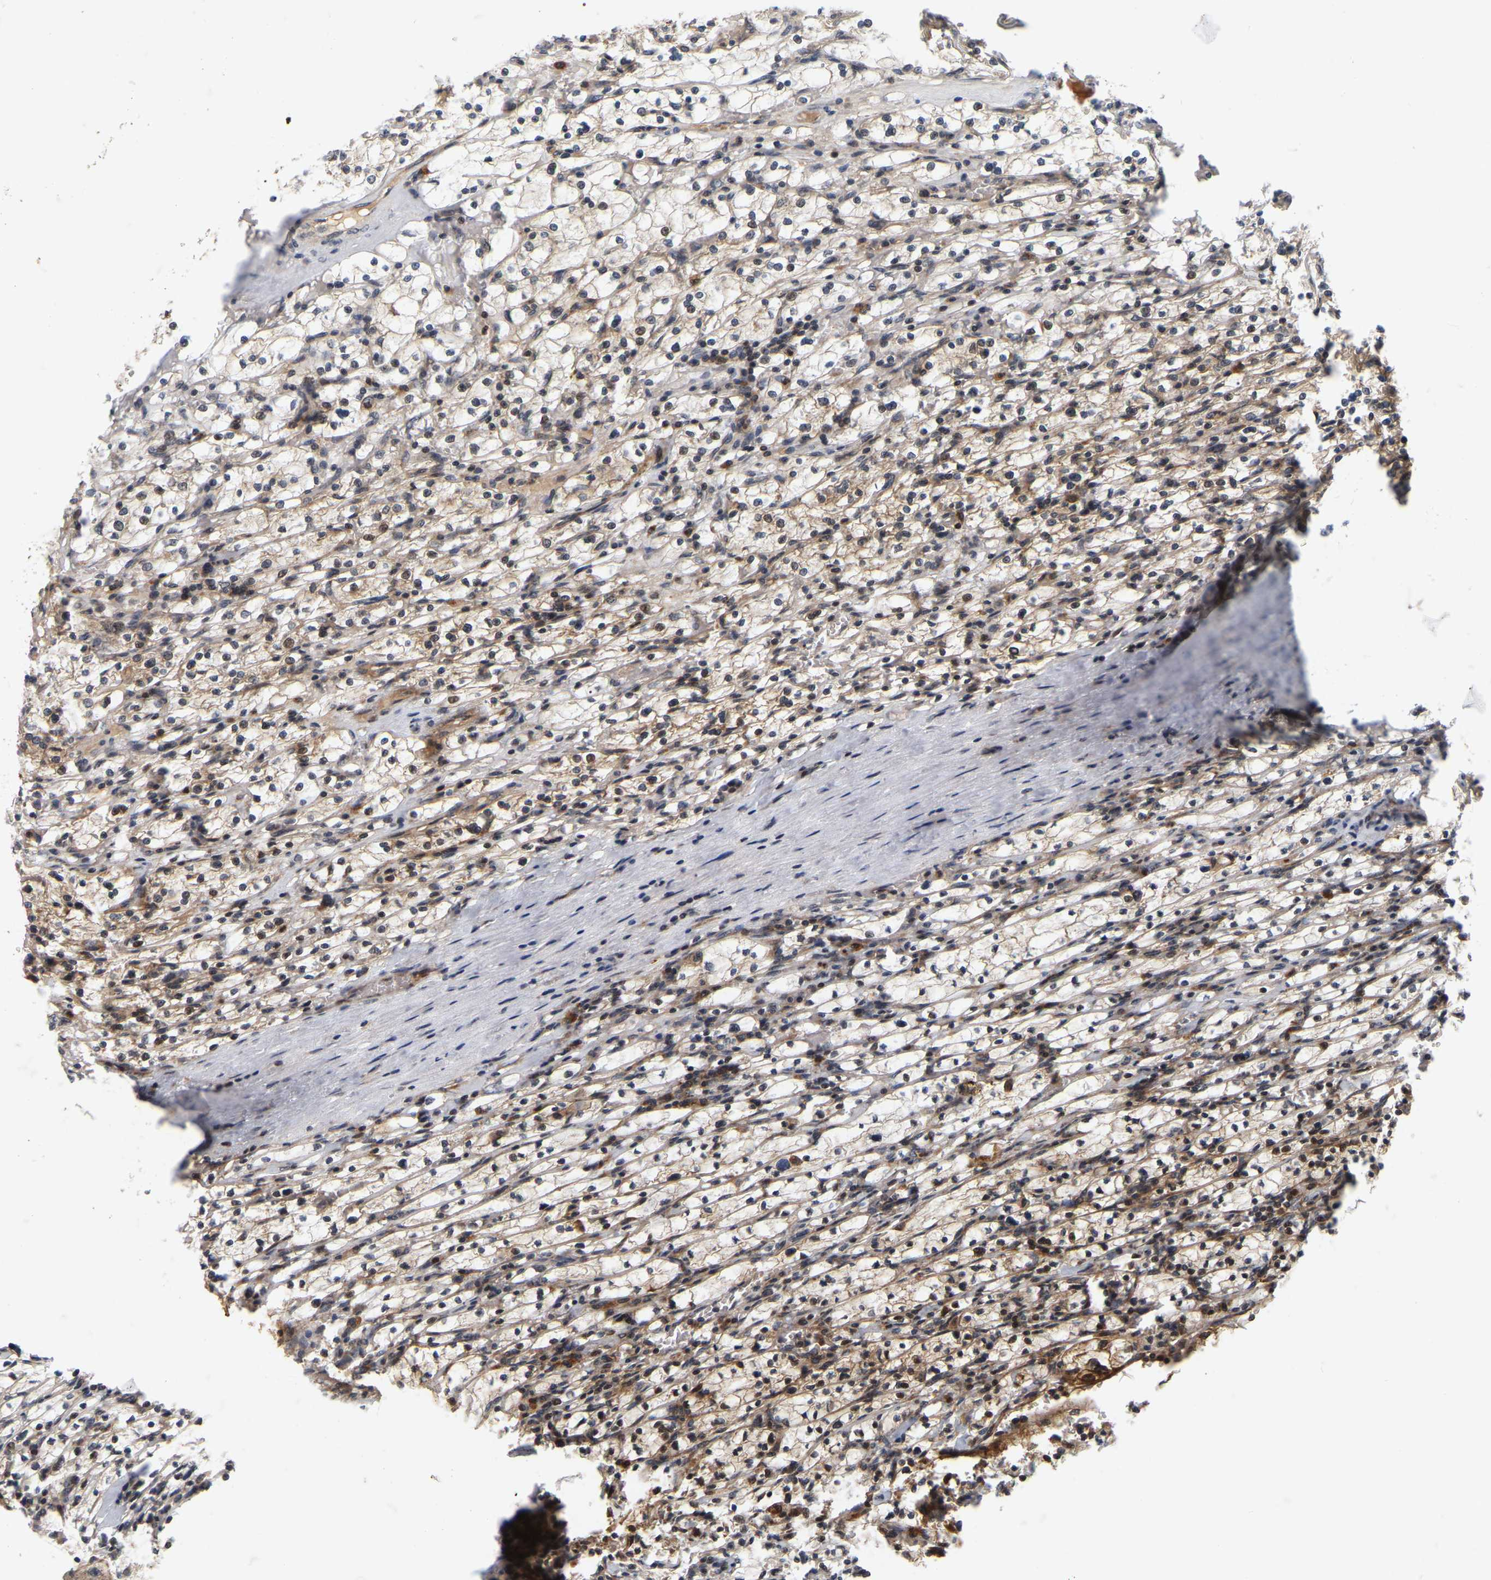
{"staining": {"intensity": "moderate", "quantity": "25%-75%", "location": "cytoplasmic/membranous,nuclear"}, "tissue": "renal cancer", "cell_type": "Tumor cells", "image_type": "cancer", "snomed": [{"axis": "morphology", "description": "Adenocarcinoma, NOS"}, {"axis": "topography", "description": "Kidney"}], "caption": "Renal cancer (adenocarcinoma) stained with DAB (3,3'-diaminobenzidine) IHC shows medium levels of moderate cytoplasmic/membranous and nuclear expression in approximately 25%-75% of tumor cells.", "gene": "NFE2L2", "patient": {"sex": "female", "age": 83}}